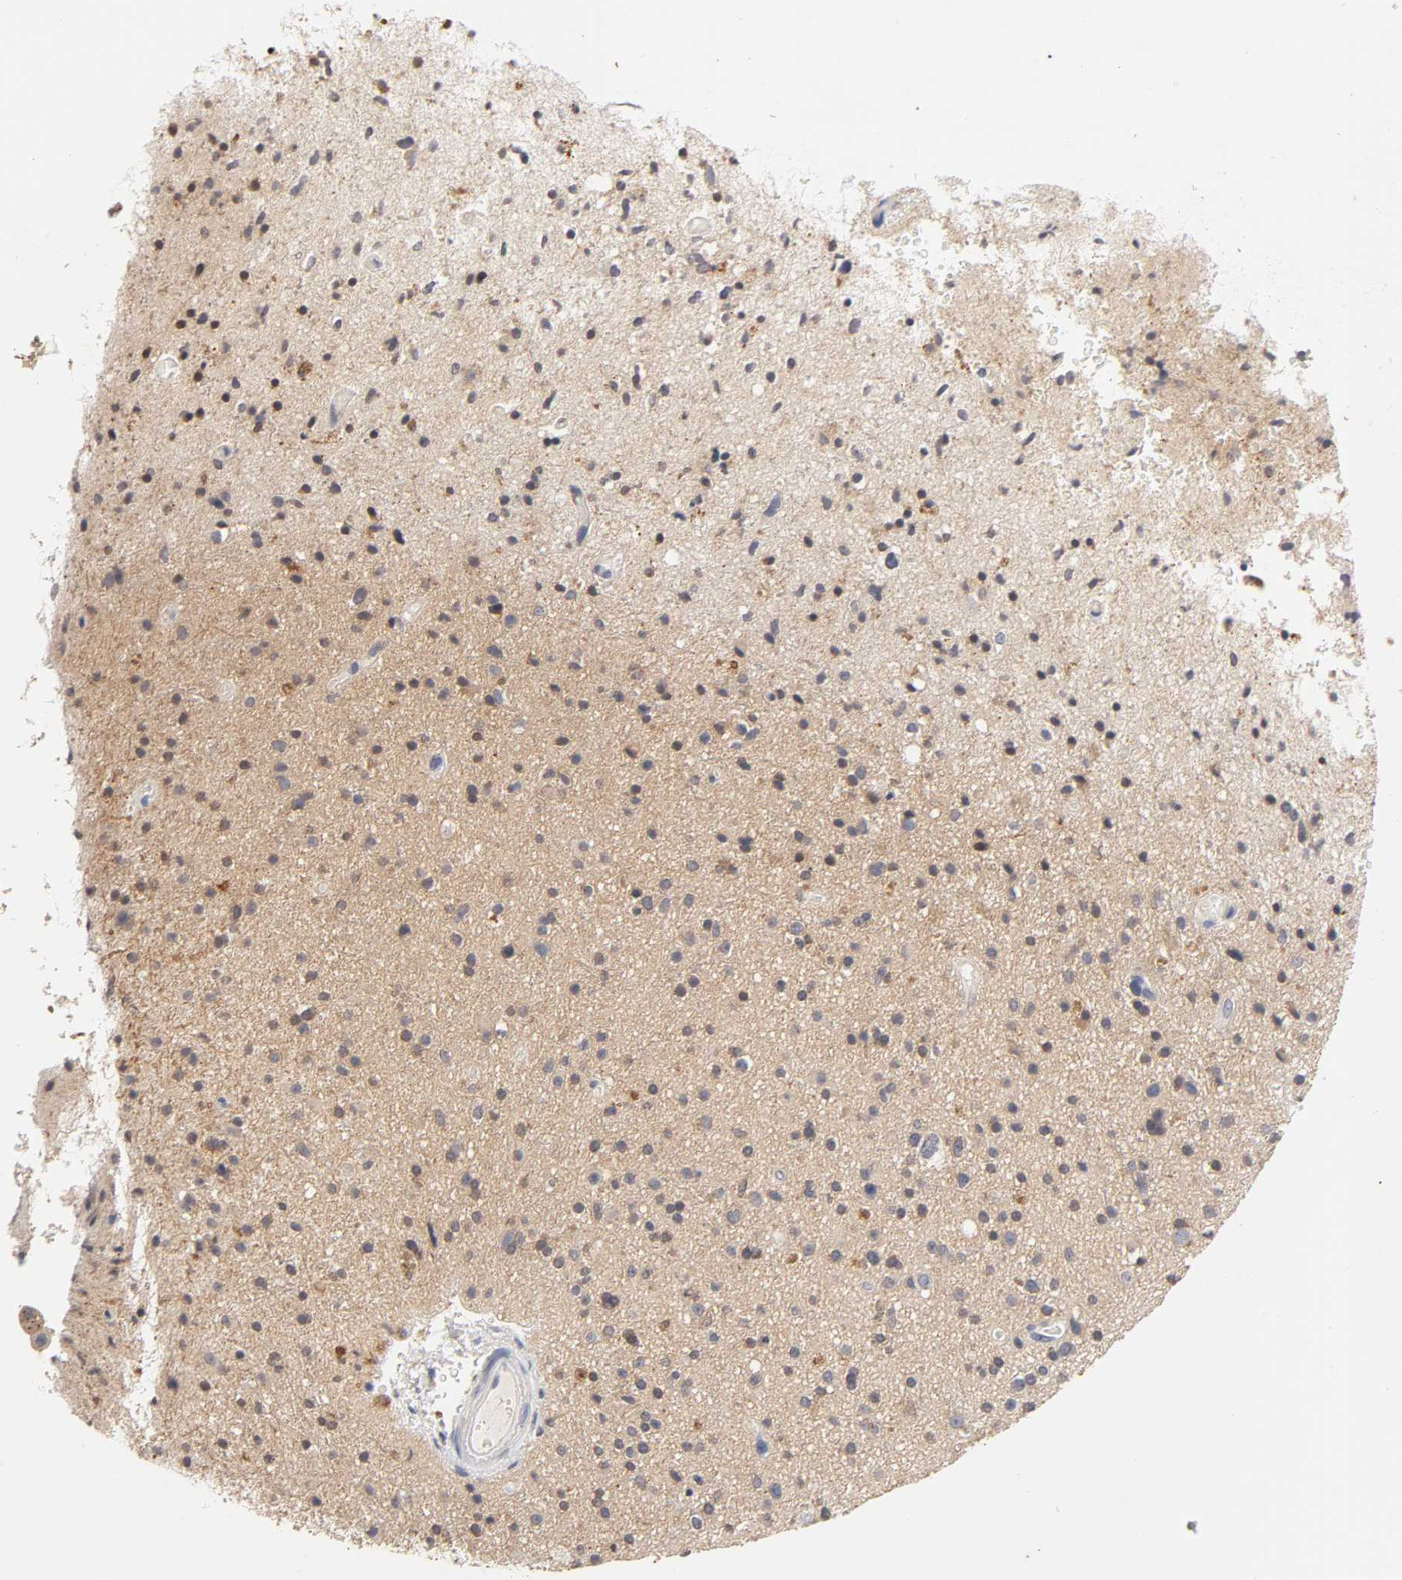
{"staining": {"intensity": "moderate", "quantity": "25%-75%", "location": "cytoplasmic/membranous"}, "tissue": "glioma", "cell_type": "Tumor cells", "image_type": "cancer", "snomed": [{"axis": "morphology", "description": "Glioma, malignant, High grade"}, {"axis": "topography", "description": "Brain"}], "caption": "Immunohistochemistry (IHC) photomicrograph of glioma stained for a protein (brown), which shows medium levels of moderate cytoplasmic/membranous expression in about 25%-75% of tumor cells.", "gene": "CXADR", "patient": {"sex": "male", "age": 33}}